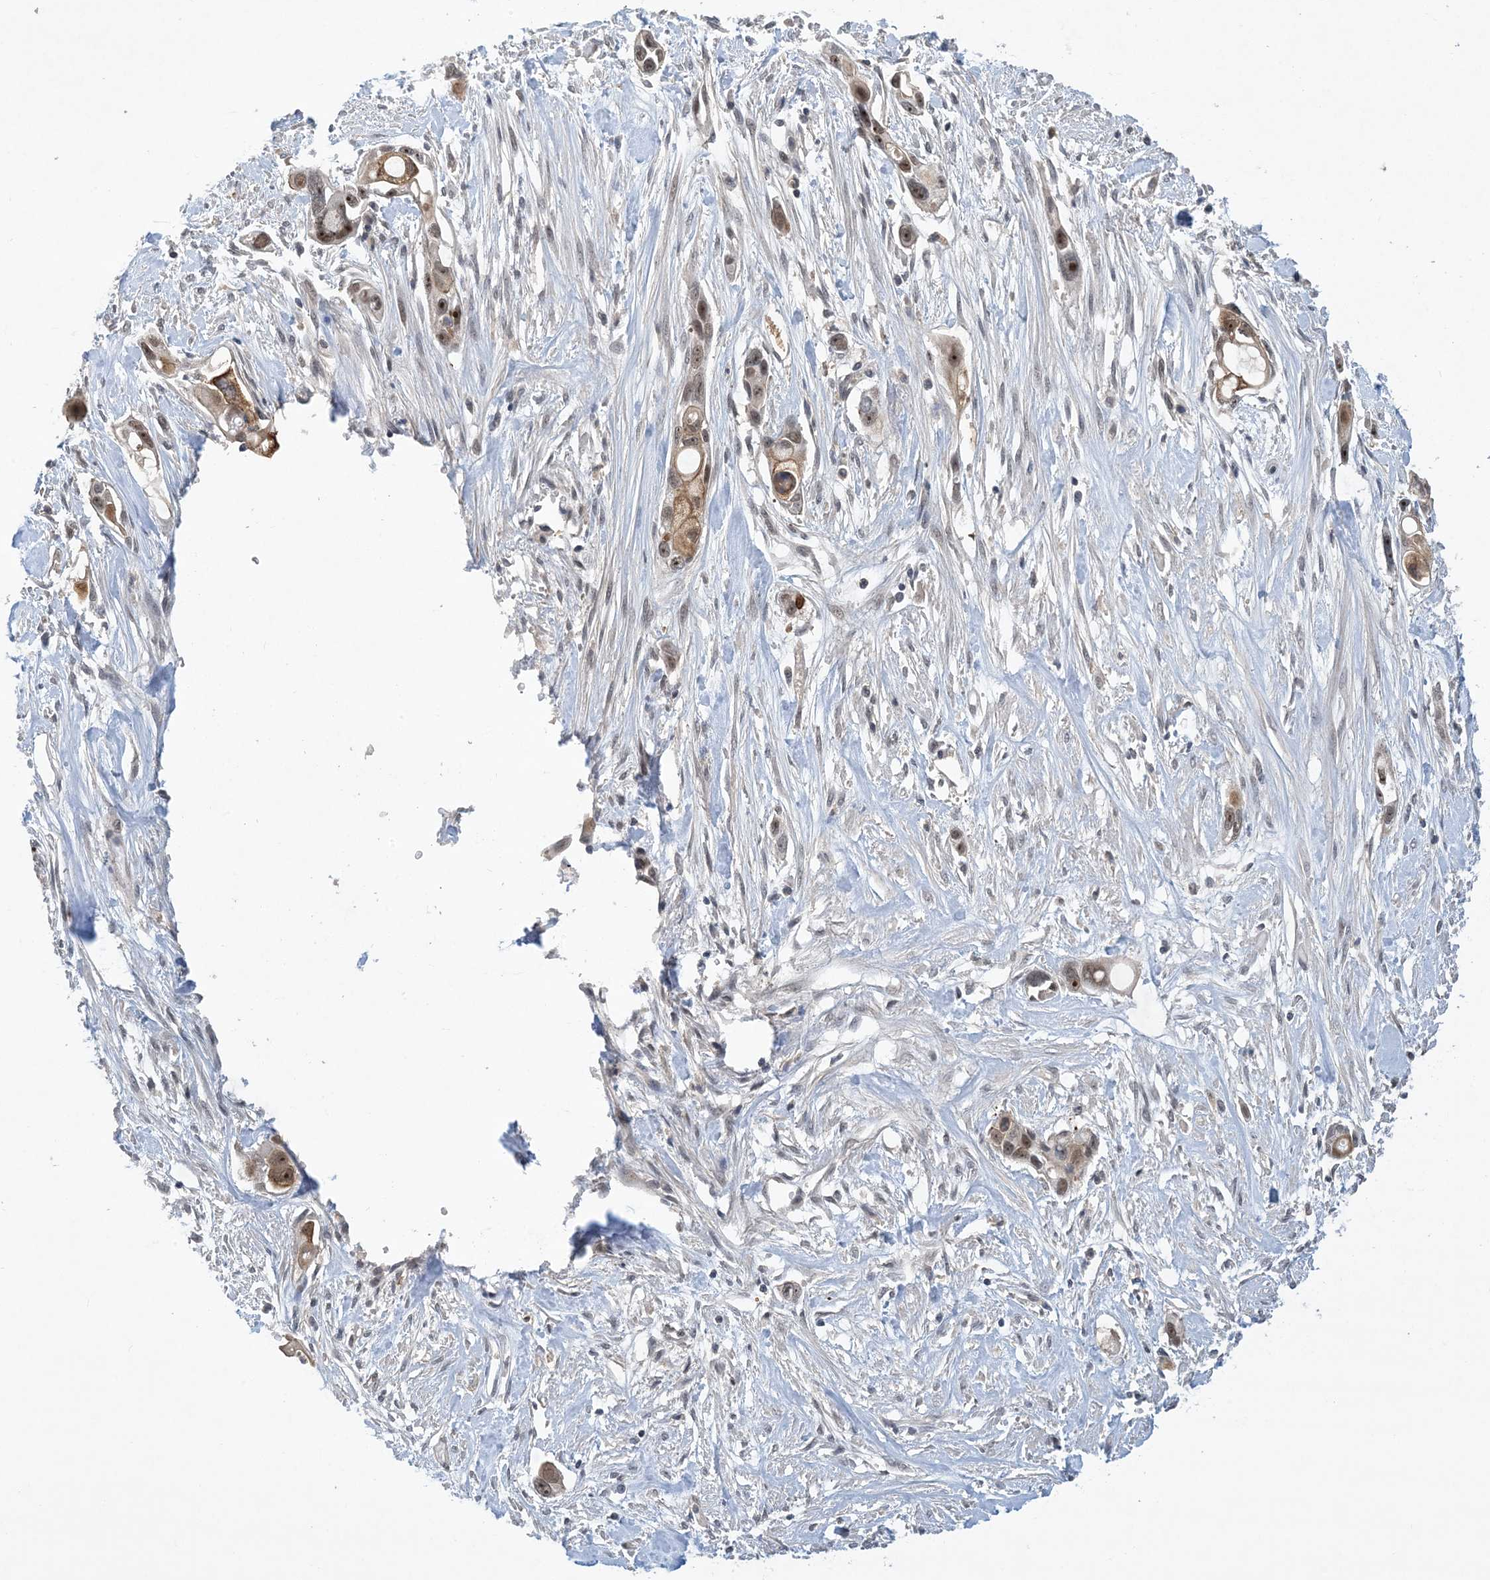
{"staining": {"intensity": "moderate", "quantity": ">75%", "location": "cytoplasmic/membranous,nuclear"}, "tissue": "pancreatic cancer", "cell_type": "Tumor cells", "image_type": "cancer", "snomed": [{"axis": "morphology", "description": "Adenocarcinoma, NOS"}, {"axis": "topography", "description": "Pancreas"}], "caption": "Moderate cytoplasmic/membranous and nuclear staining for a protein is seen in approximately >75% of tumor cells of pancreatic adenocarcinoma using immunohistochemistry (IHC).", "gene": "UBE2E1", "patient": {"sex": "female", "age": 60}}